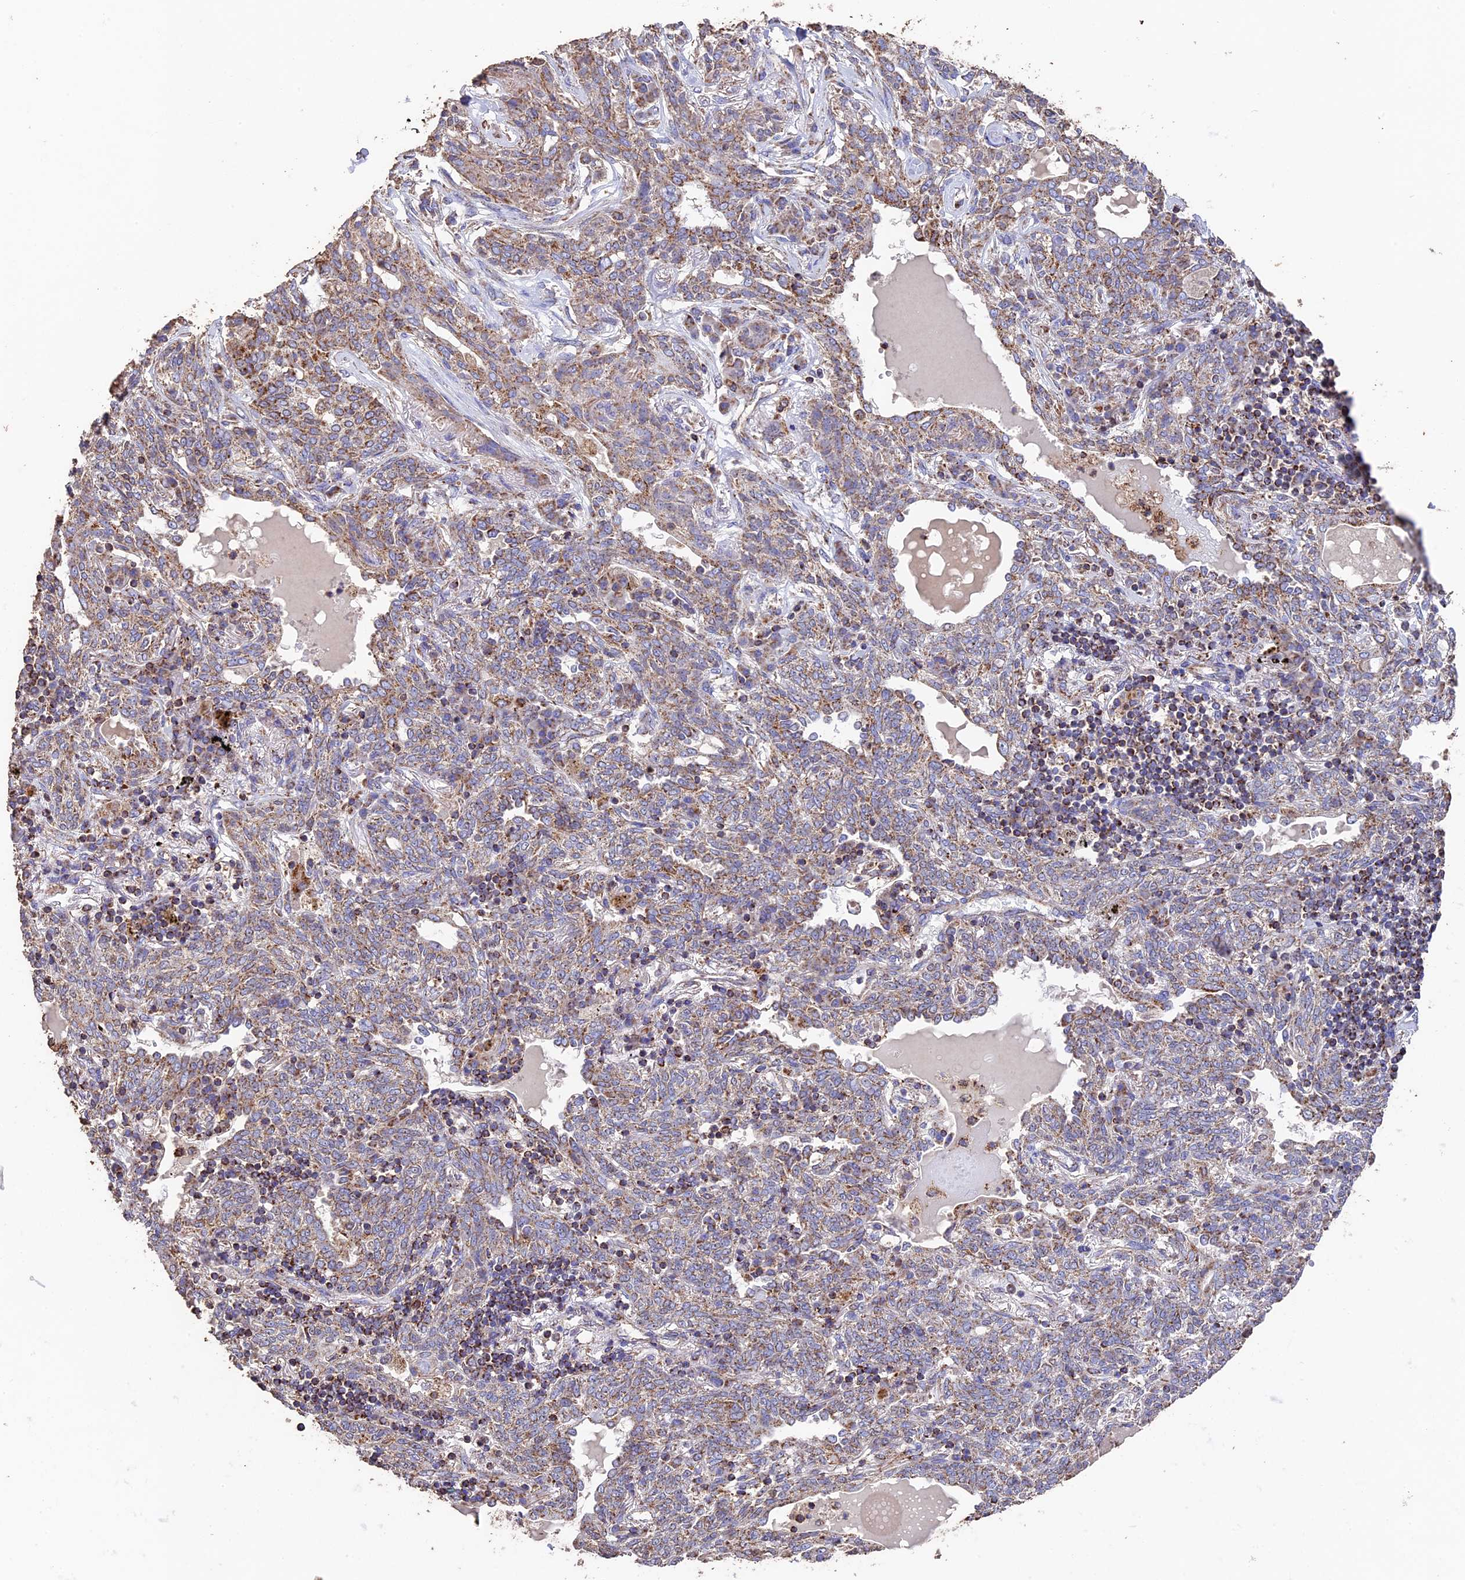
{"staining": {"intensity": "moderate", "quantity": ">75%", "location": "cytoplasmic/membranous"}, "tissue": "lung cancer", "cell_type": "Tumor cells", "image_type": "cancer", "snomed": [{"axis": "morphology", "description": "Squamous cell carcinoma, NOS"}, {"axis": "topography", "description": "Lung"}], "caption": "An immunohistochemistry (IHC) micrograph of tumor tissue is shown. Protein staining in brown highlights moderate cytoplasmic/membranous positivity in lung cancer within tumor cells.", "gene": "ADAT1", "patient": {"sex": "female", "age": 70}}